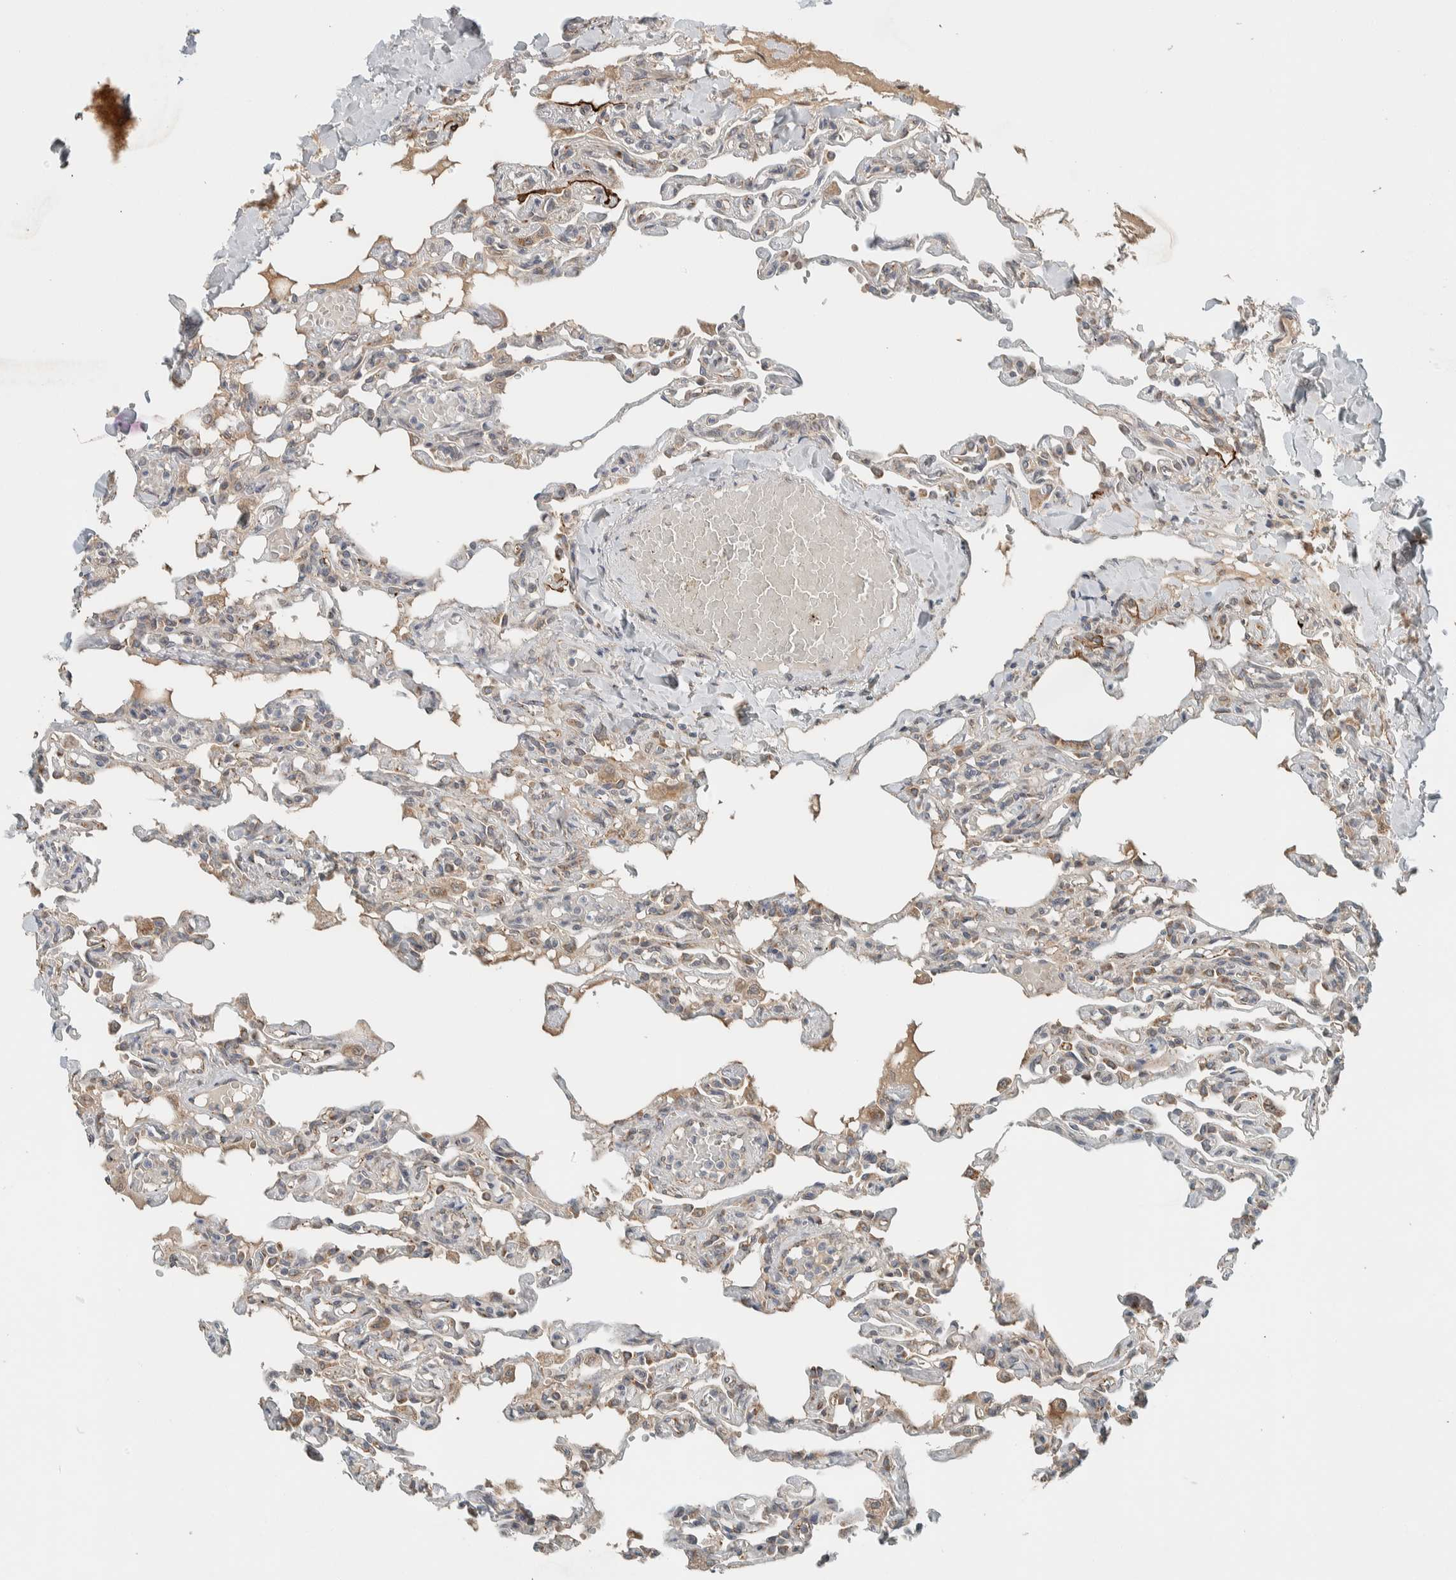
{"staining": {"intensity": "weak", "quantity": "25%-75%", "location": "cytoplasmic/membranous"}, "tissue": "lung", "cell_type": "Alveolar cells", "image_type": "normal", "snomed": [{"axis": "morphology", "description": "Normal tissue, NOS"}, {"axis": "topography", "description": "Lung"}], "caption": "IHC (DAB) staining of benign human lung reveals weak cytoplasmic/membranous protein staining in about 25%-75% of alveolar cells.", "gene": "CTBP2", "patient": {"sex": "male", "age": 21}}